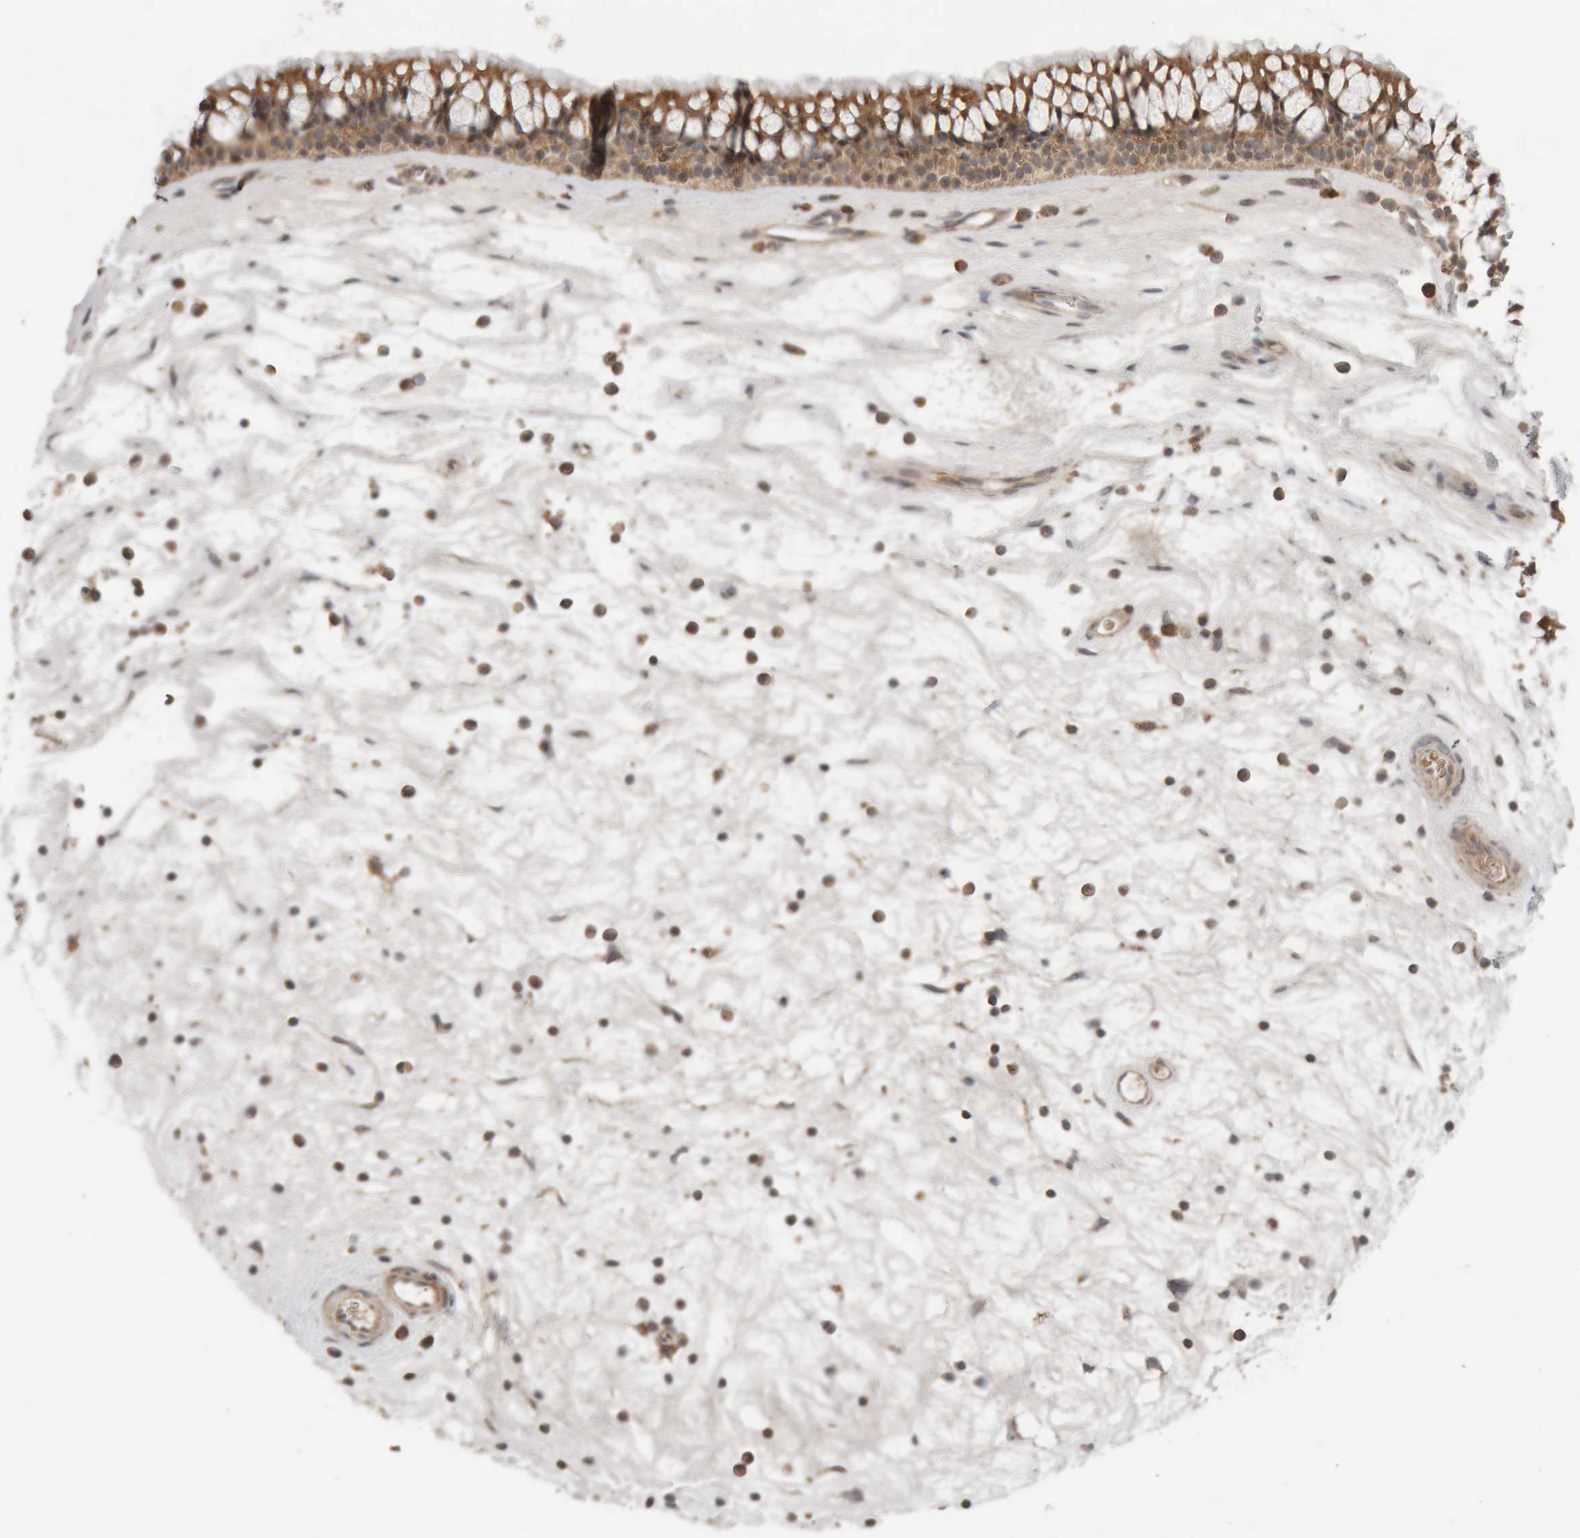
{"staining": {"intensity": "moderate", "quantity": ">75%", "location": "cytoplasmic/membranous"}, "tissue": "nasopharynx", "cell_type": "Respiratory epithelial cells", "image_type": "normal", "snomed": [{"axis": "morphology", "description": "Normal tissue, NOS"}, {"axis": "topography", "description": "Nasopharynx"}], "caption": "Protein expression by immunohistochemistry (IHC) displays moderate cytoplasmic/membranous staining in approximately >75% of respiratory epithelial cells in benign nasopharynx.", "gene": "KIF21B", "patient": {"sex": "male", "age": 64}}